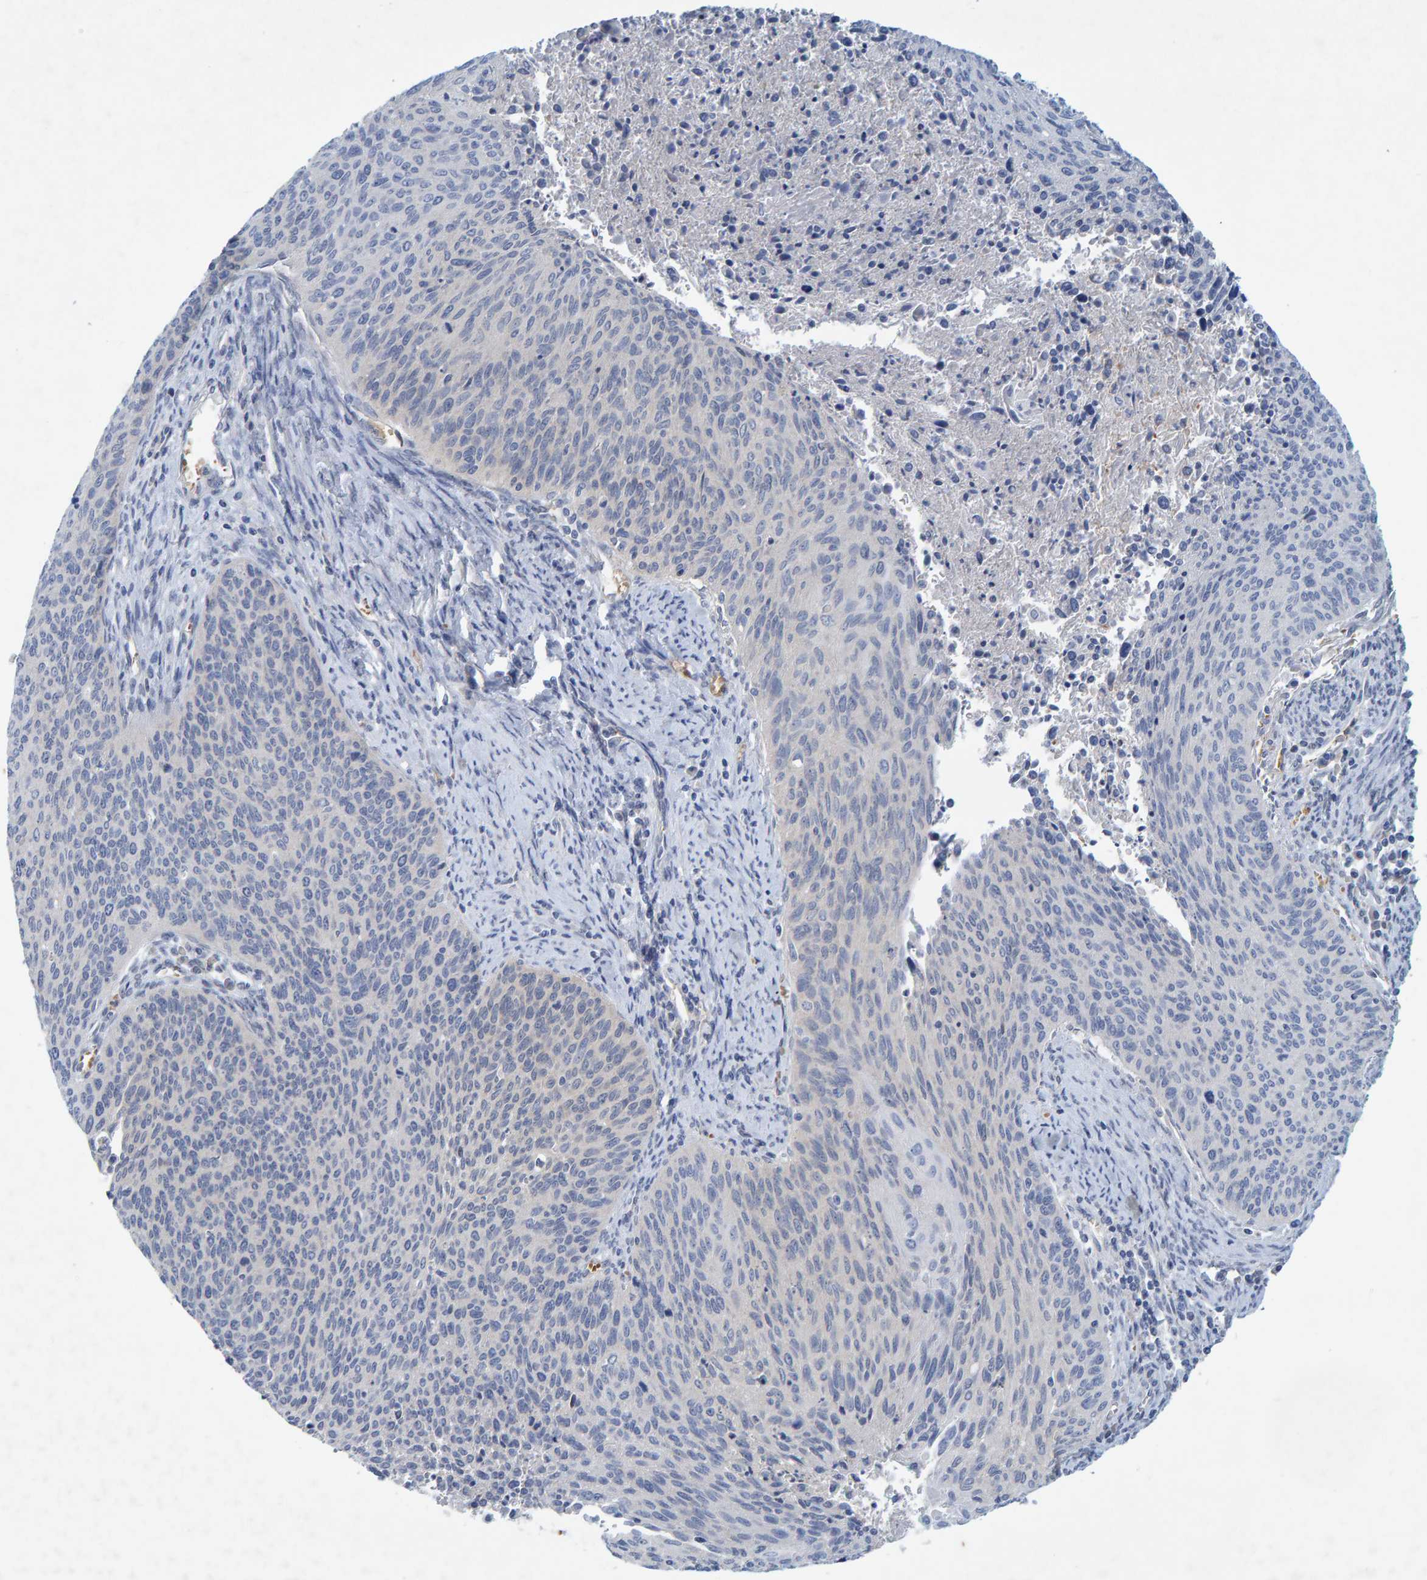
{"staining": {"intensity": "negative", "quantity": "none", "location": "none"}, "tissue": "cervical cancer", "cell_type": "Tumor cells", "image_type": "cancer", "snomed": [{"axis": "morphology", "description": "Squamous cell carcinoma, NOS"}, {"axis": "topography", "description": "Cervix"}], "caption": "There is no significant expression in tumor cells of cervical cancer (squamous cell carcinoma). (DAB (3,3'-diaminobenzidine) immunohistochemistry (IHC) with hematoxylin counter stain).", "gene": "ALAD", "patient": {"sex": "female", "age": 55}}